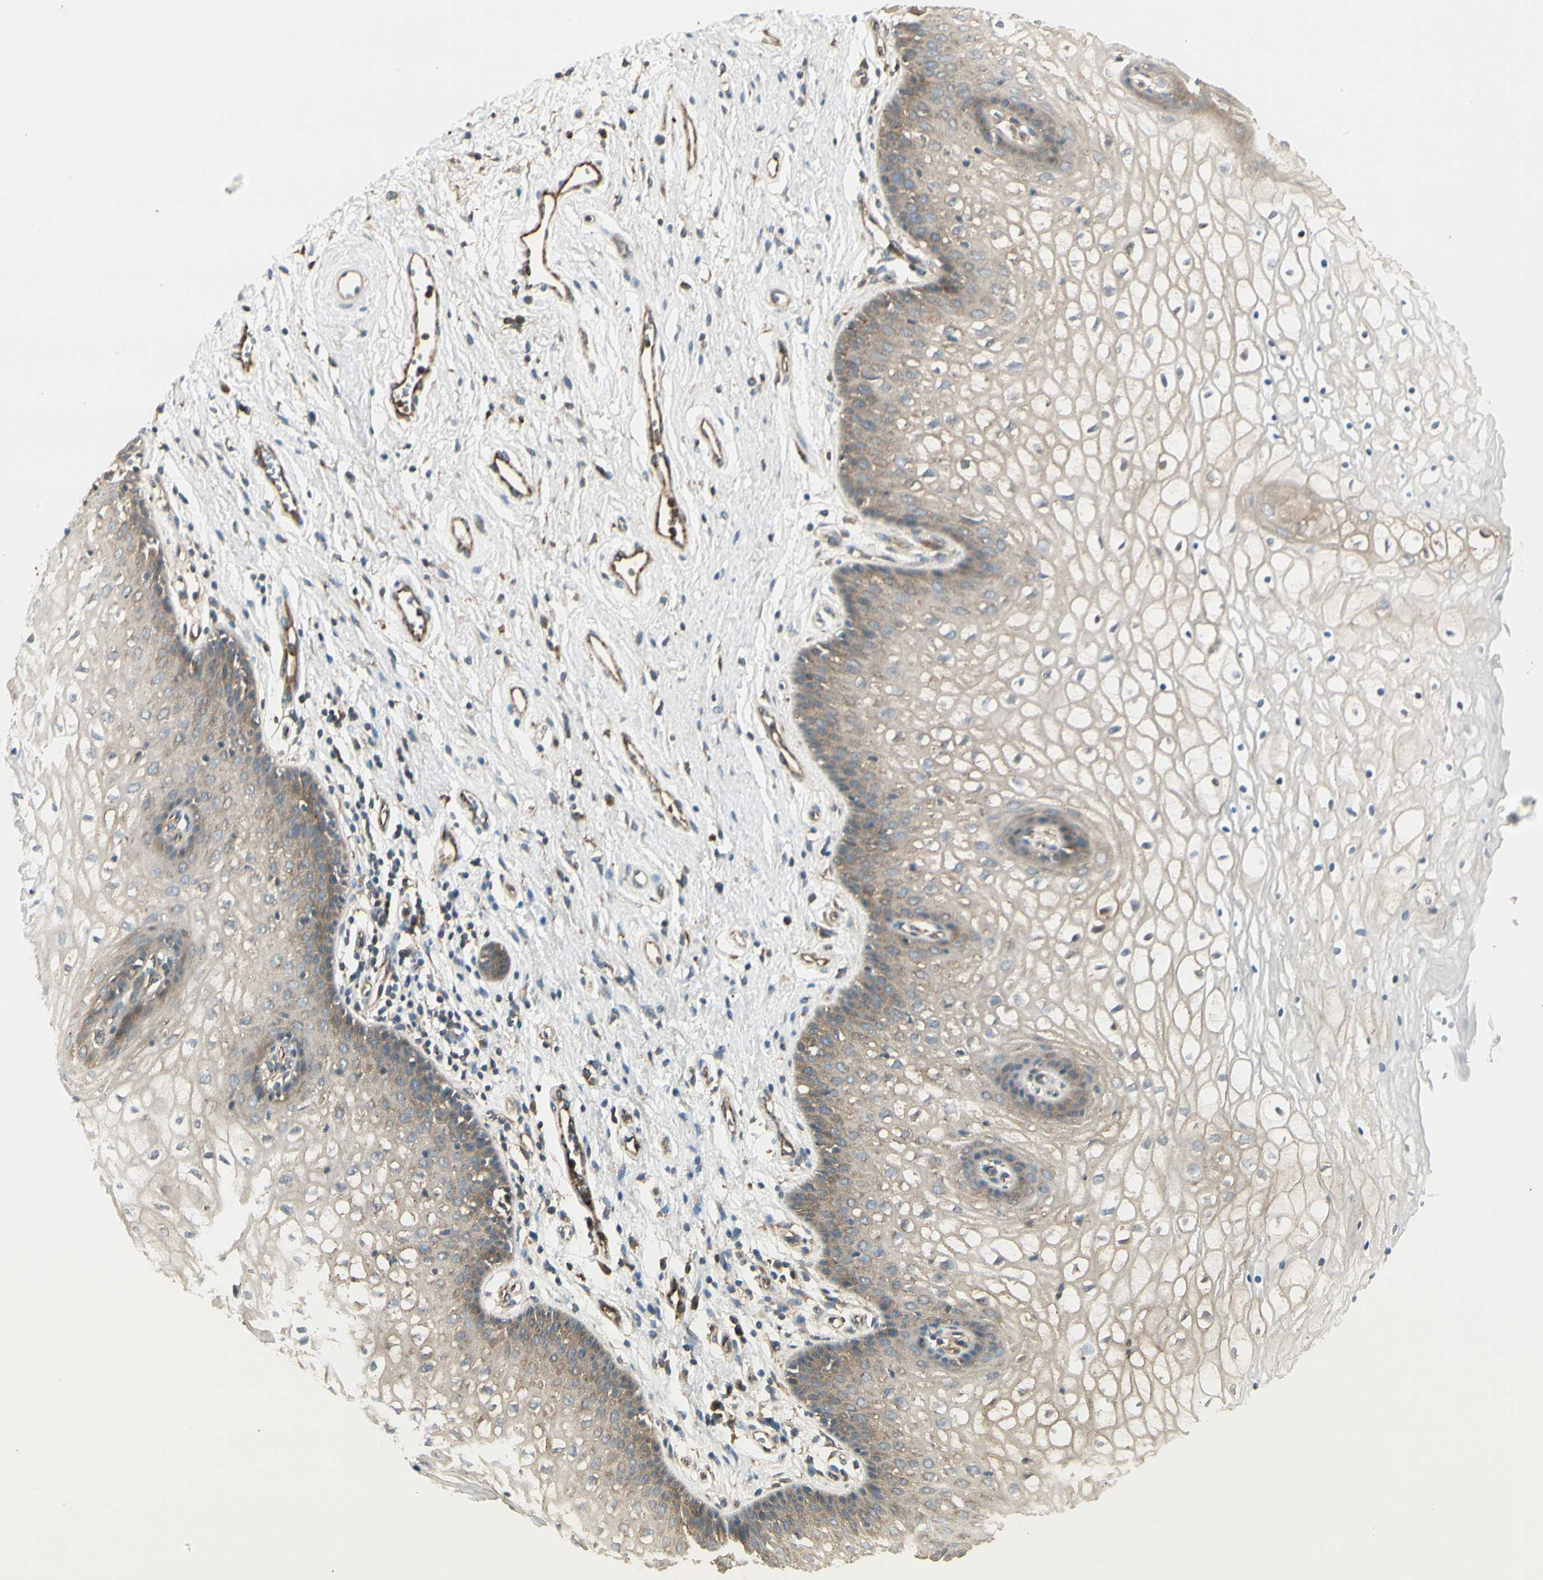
{"staining": {"intensity": "negative", "quantity": "none", "location": "none"}, "tissue": "vagina", "cell_type": "Squamous epithelial cells", "image_type": "normal", "snomed": [{"axis": "morphology", "description": "Normal tissue, NOS"}, {"axis": "topography", "description": "Vagina"}], "caption": "This histopathology image is of benign vagina stained with IHC to label a protein in brown with the nuclei are counter-stained blue. There is no expression in squamous epithelial cells. (DAB immunohistochemistry (IHC), high magnification).", "gene": "AGFG1", "patient": {"sex": "female", "age": 34}}